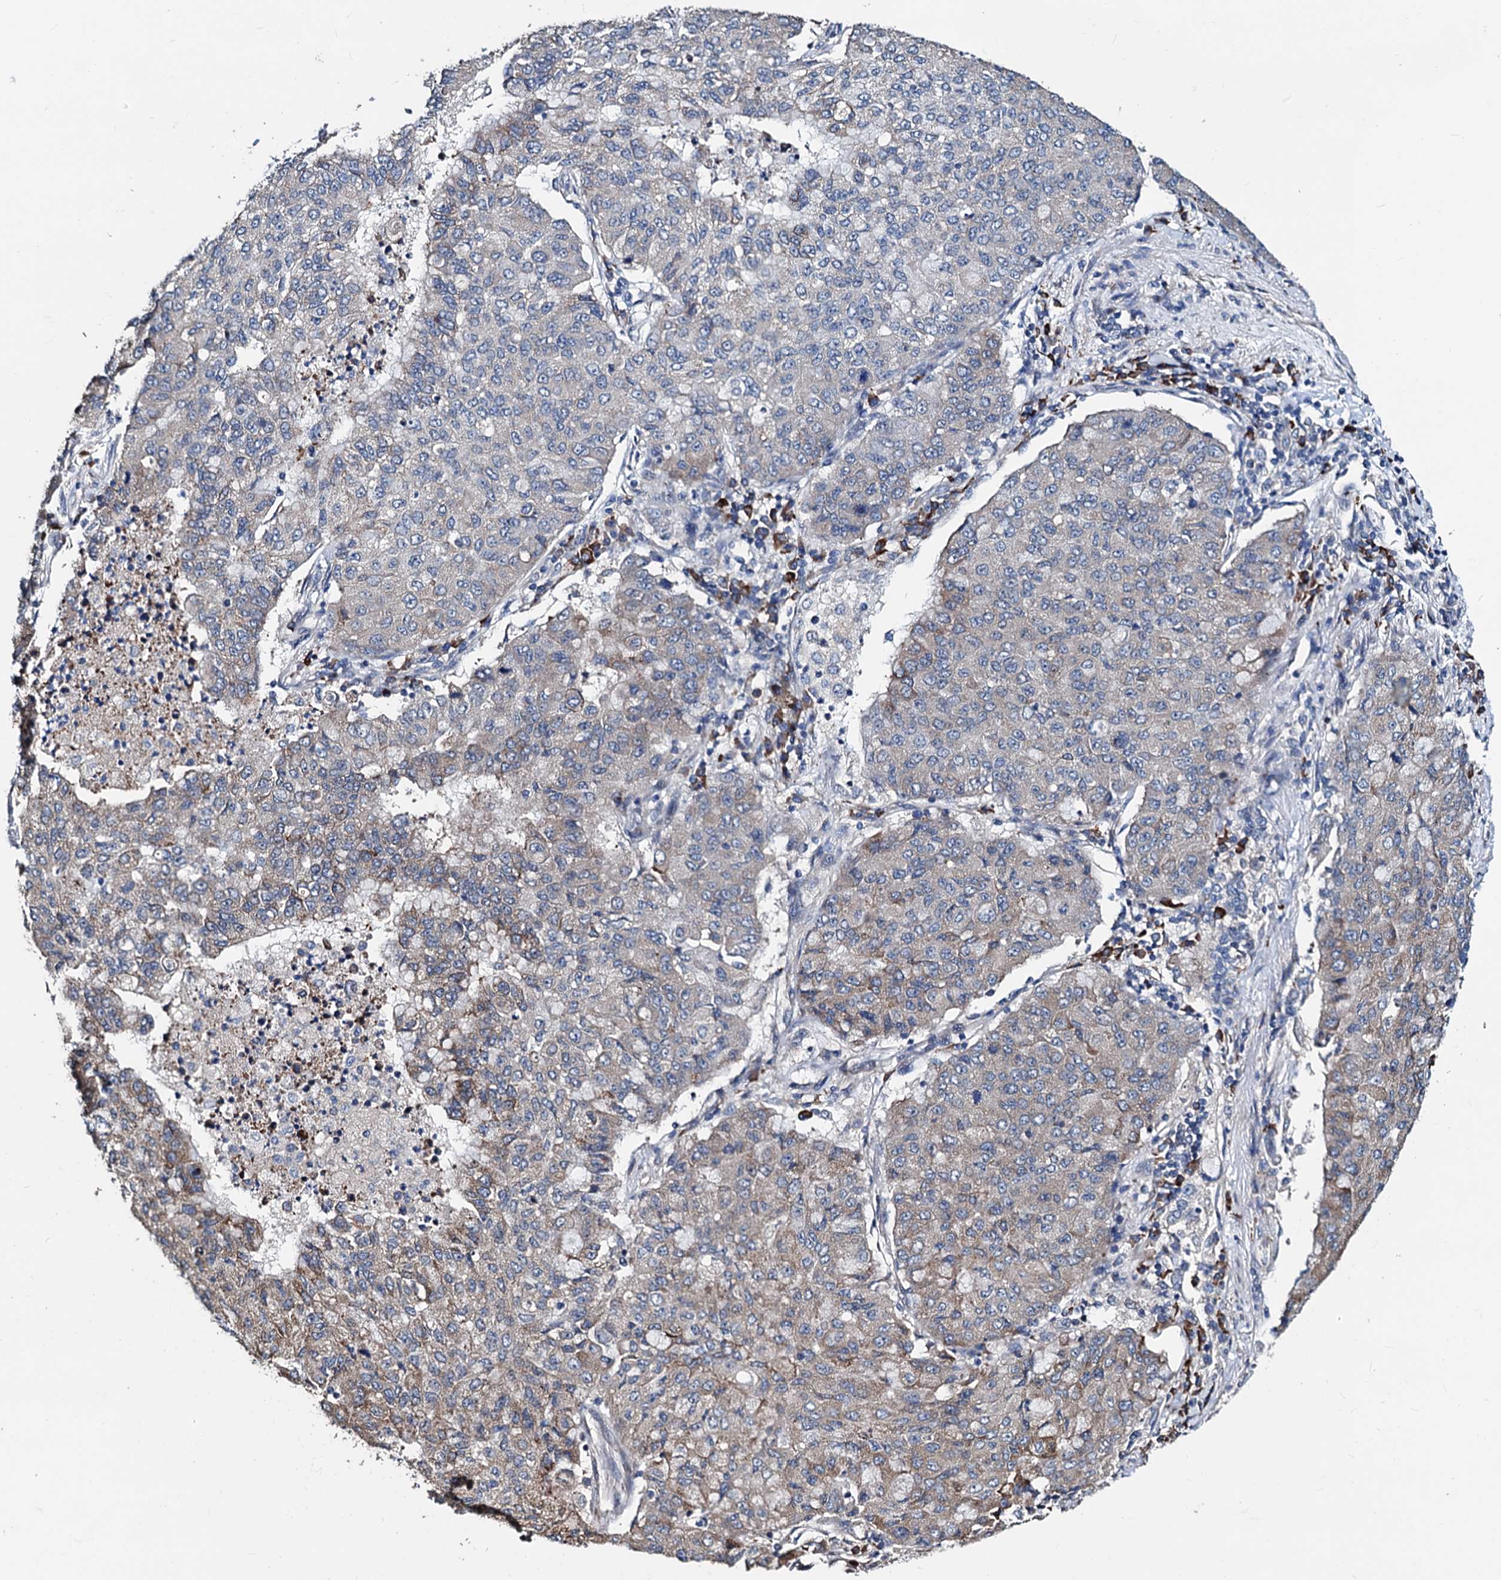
{"staining": {"intensity": "weak", "quantity": "<25%", "location": "cytoplasmic/membranous"}, "tissue": "lung cancer", "cell_type": "Tumor cells", "image_type": "cancer", "snomed": [{"axis": "morphology", "description": "Squamous cell carcinoma, NOS"}, {"axis": "topography", "description": "Lung"}], "caption": "Tumor cells show no significant protein expression in lung squamous cell carcinoma.", "gene": "AKAP11", "patient": {"sex": "male", "age": 74}}